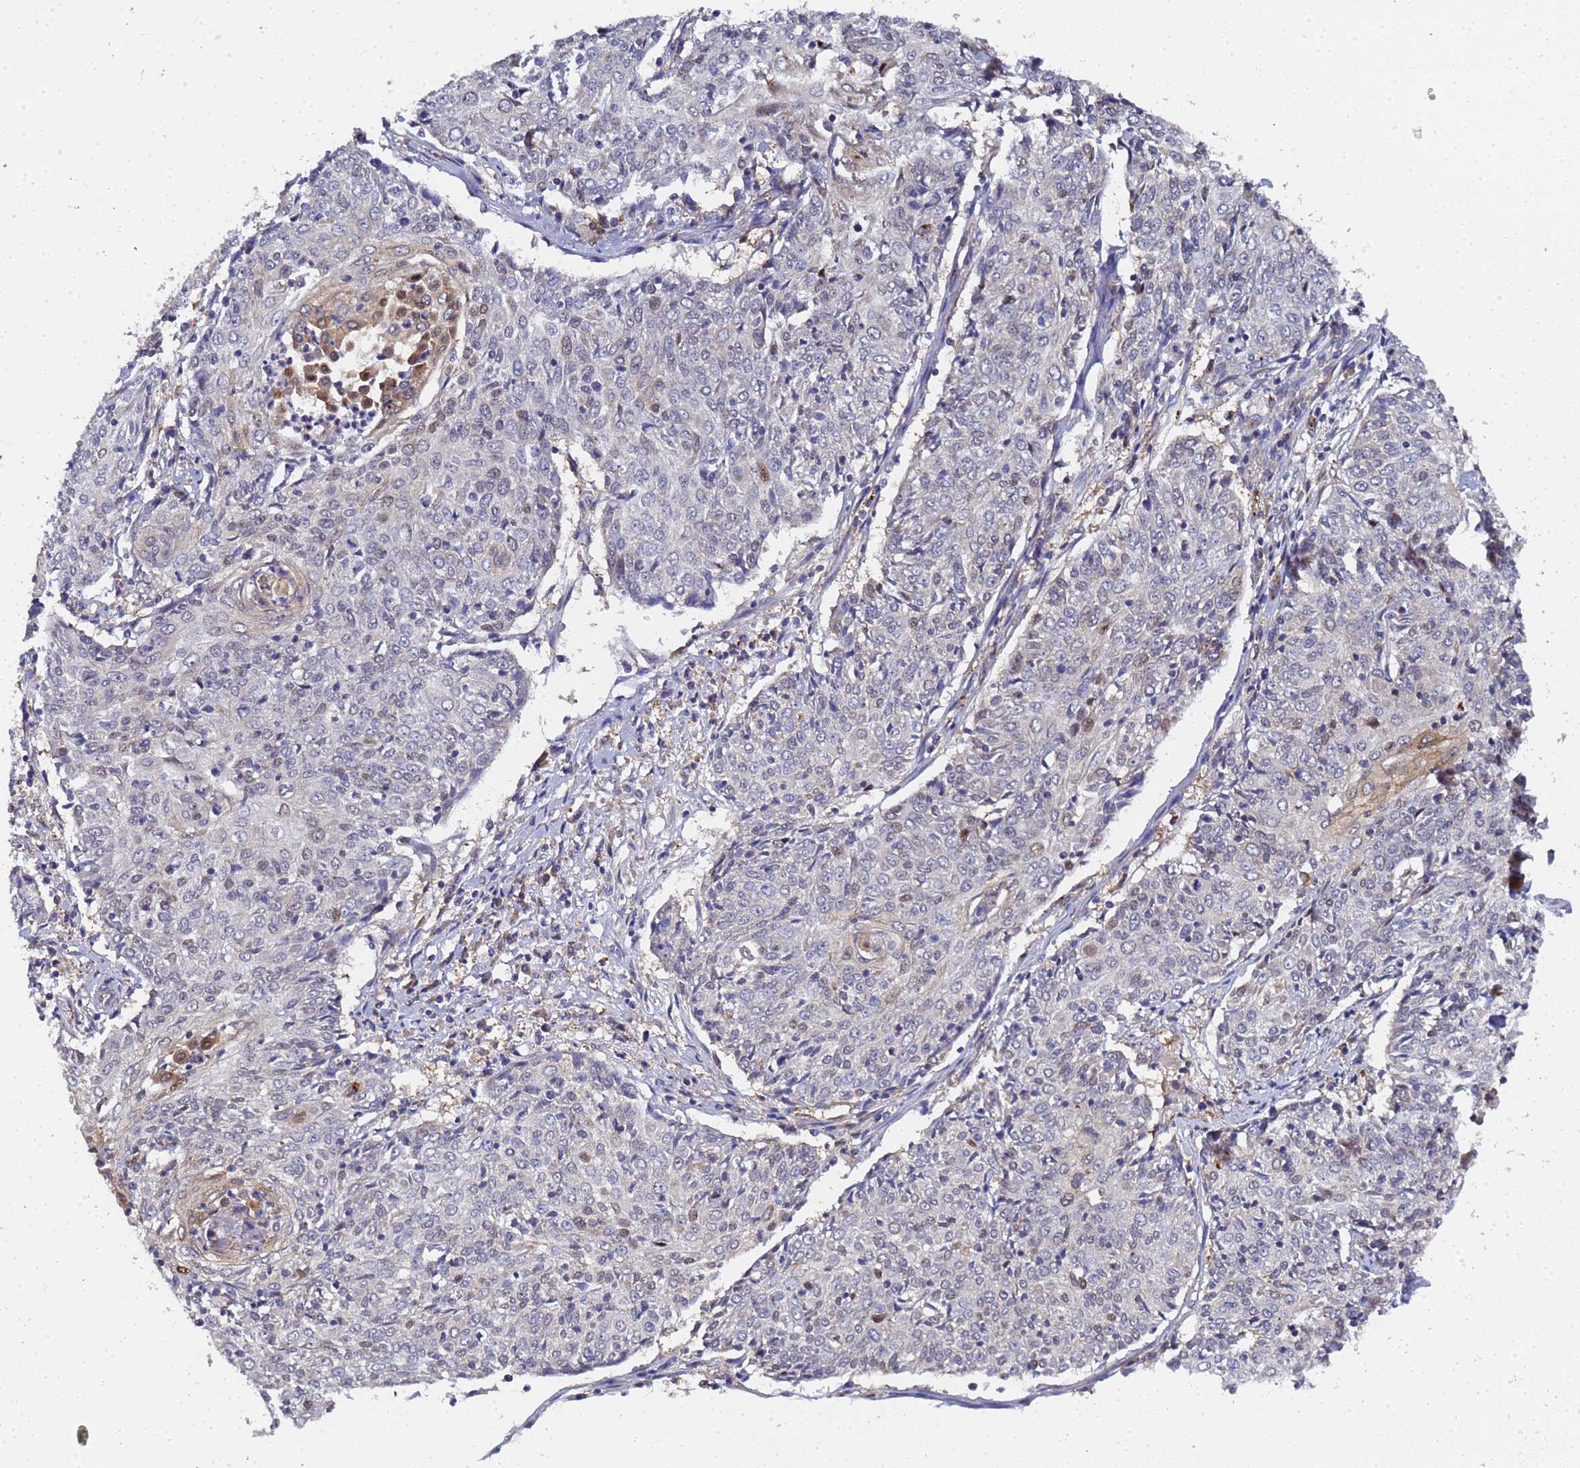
{"staining": {"intensity": "moderate", "quantity": "<25%", "location": "cytoplasmic/membranous,nuclear"}, "tissue": "cervical cancer", "cell_type": "Tumor cells", "image_type": "cancer", "snomed": [{"axis": "morphology", "description": "Squamous cell carcinoma, NOS"}, {"axis": "topography", "description": "Cervix"}], "caption": "Tumor cells display low levels of moderate cytoplasmic/membranous and nuclear staining in about <25% of cells in cervical cancer. (brown staining indicates protein expression, while blue staining denotes nuclei).", "gene": "MOCS1", "patient": {"sex": "female", "age": 48}}